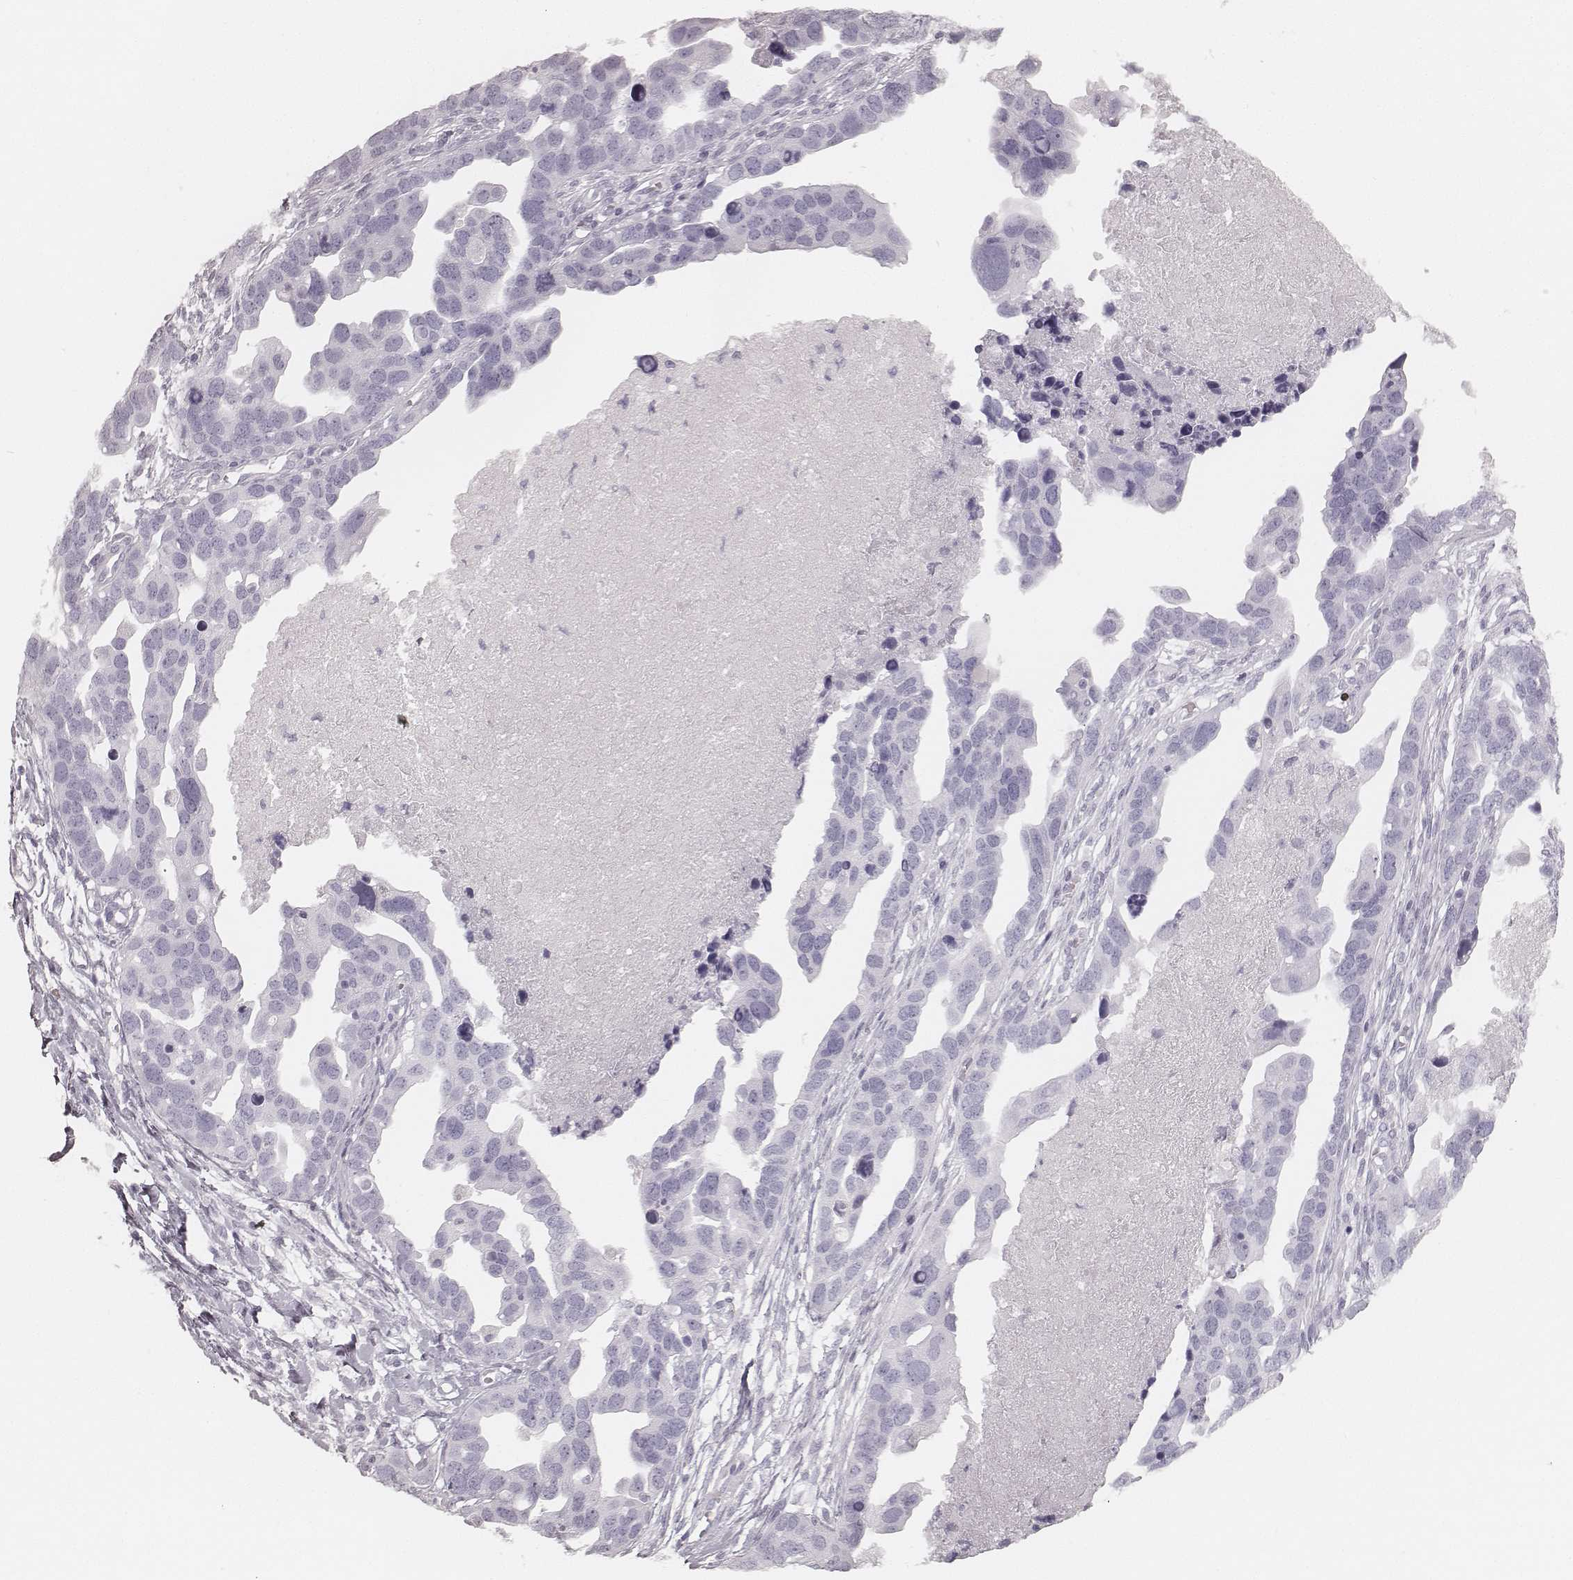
{"staining": {"intensity": "negative", "quantity": "none", "location": "none"}, "tissue": "ovarian cancer", "cell_type": "Tumor cells", "image_type": "cancer", "snomed": [{"axis": "morphology", "description": "Cystadenocarcinoma, serous, NOS"}, {"axis": "topography", "description": "Ovary"}], "caption": "There is no significant staining in tumor cells of serous cystadenocarcinoma (ovarian).", "gene": "KRT34", "patient": {"sex": "female", "age": 54}}